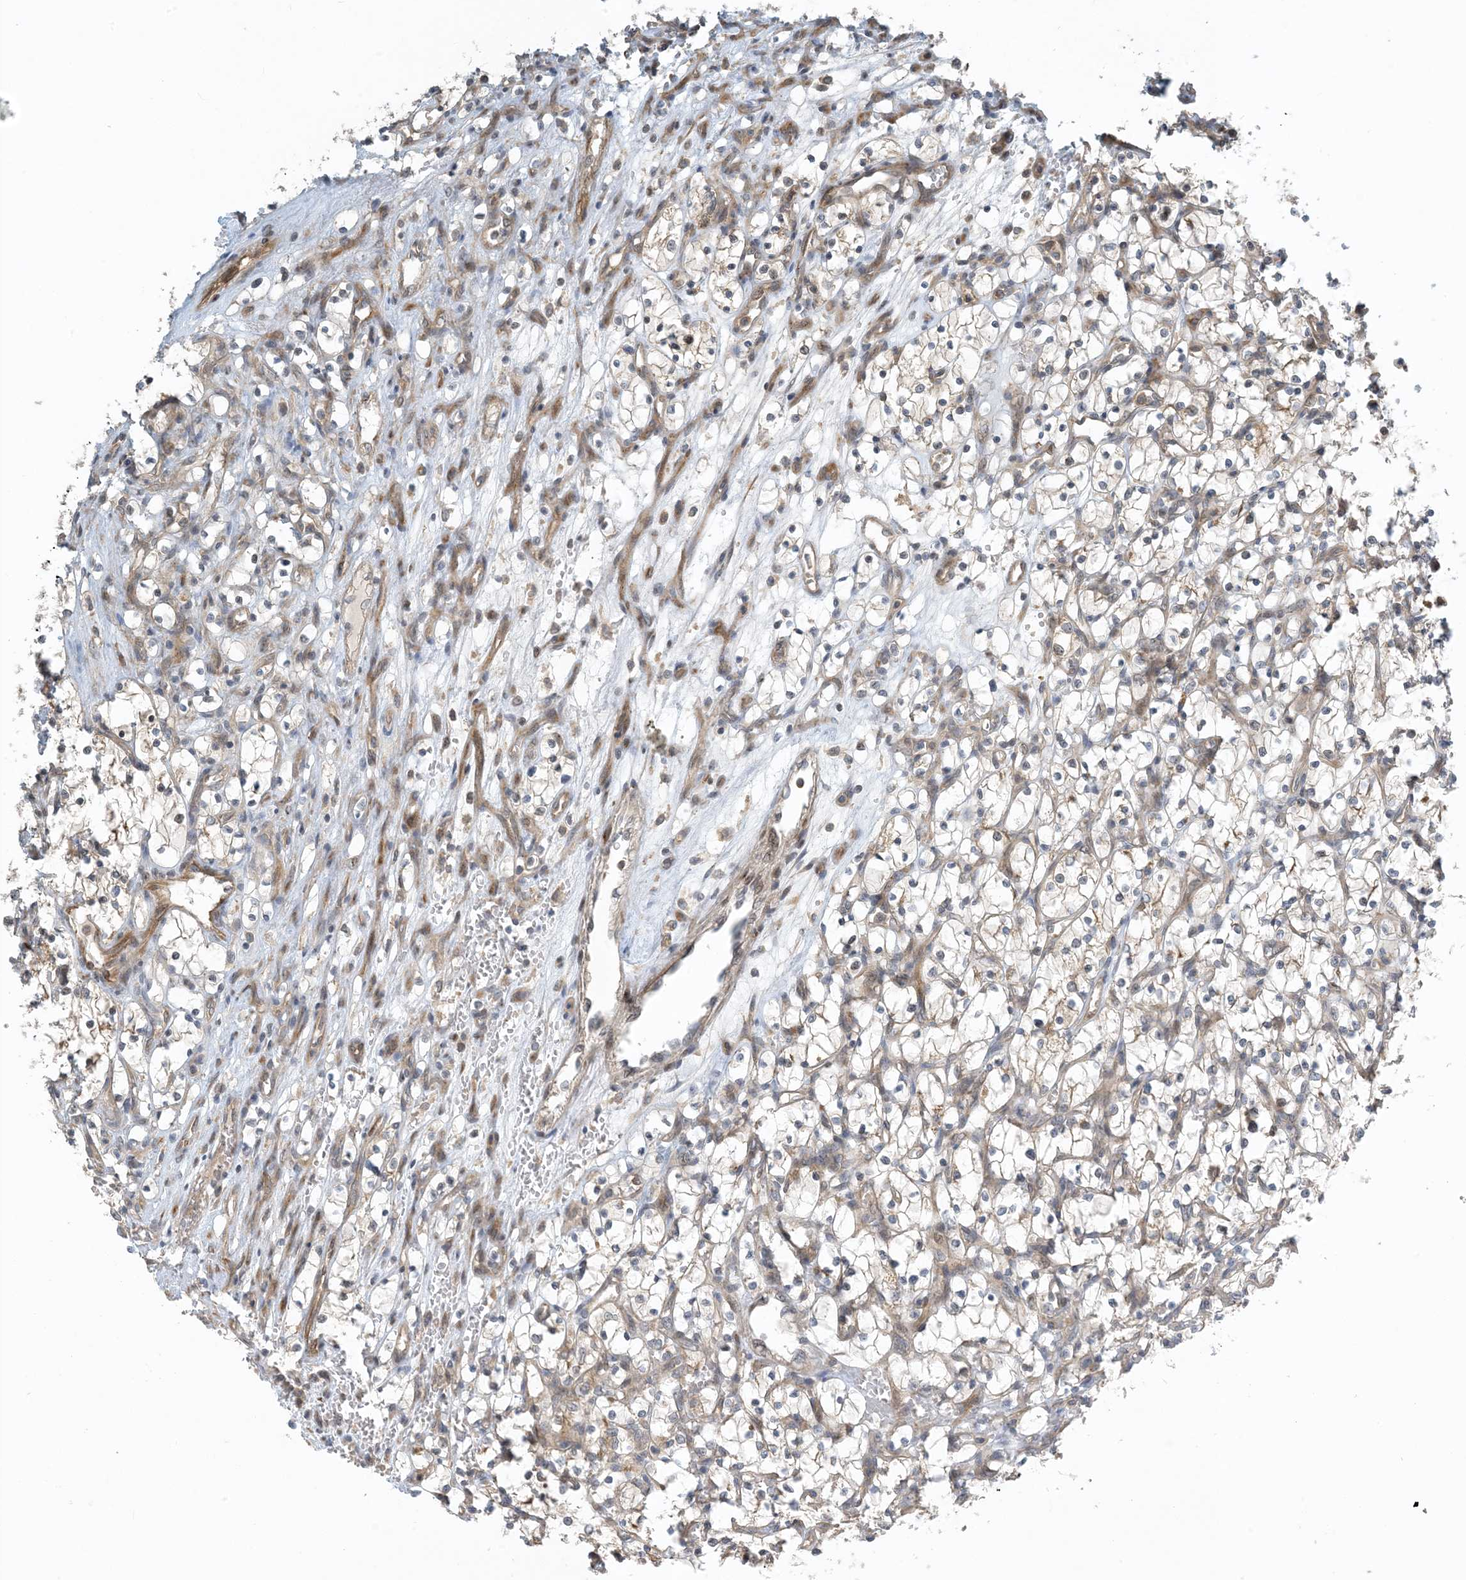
{"staining": {"intensity": "negative", "quantity": "none", "location": "none"}, "tissue": "renal cancer", "cell_type": "Tumor cells", "image_type": "cancer", "snomed": [{"axis": "morphology", "description": "Adenocarcinoma, NOS"}, {"axis": "topography", "description": "Kidney"}], "caption": "Human adenocarcinoma (renal) stained for a protein using immunohistochemistry (IHC) shows no expression in tumor cells.", "gene": "ZBTB3", "patient": {"sex": "female", "age": 69}}